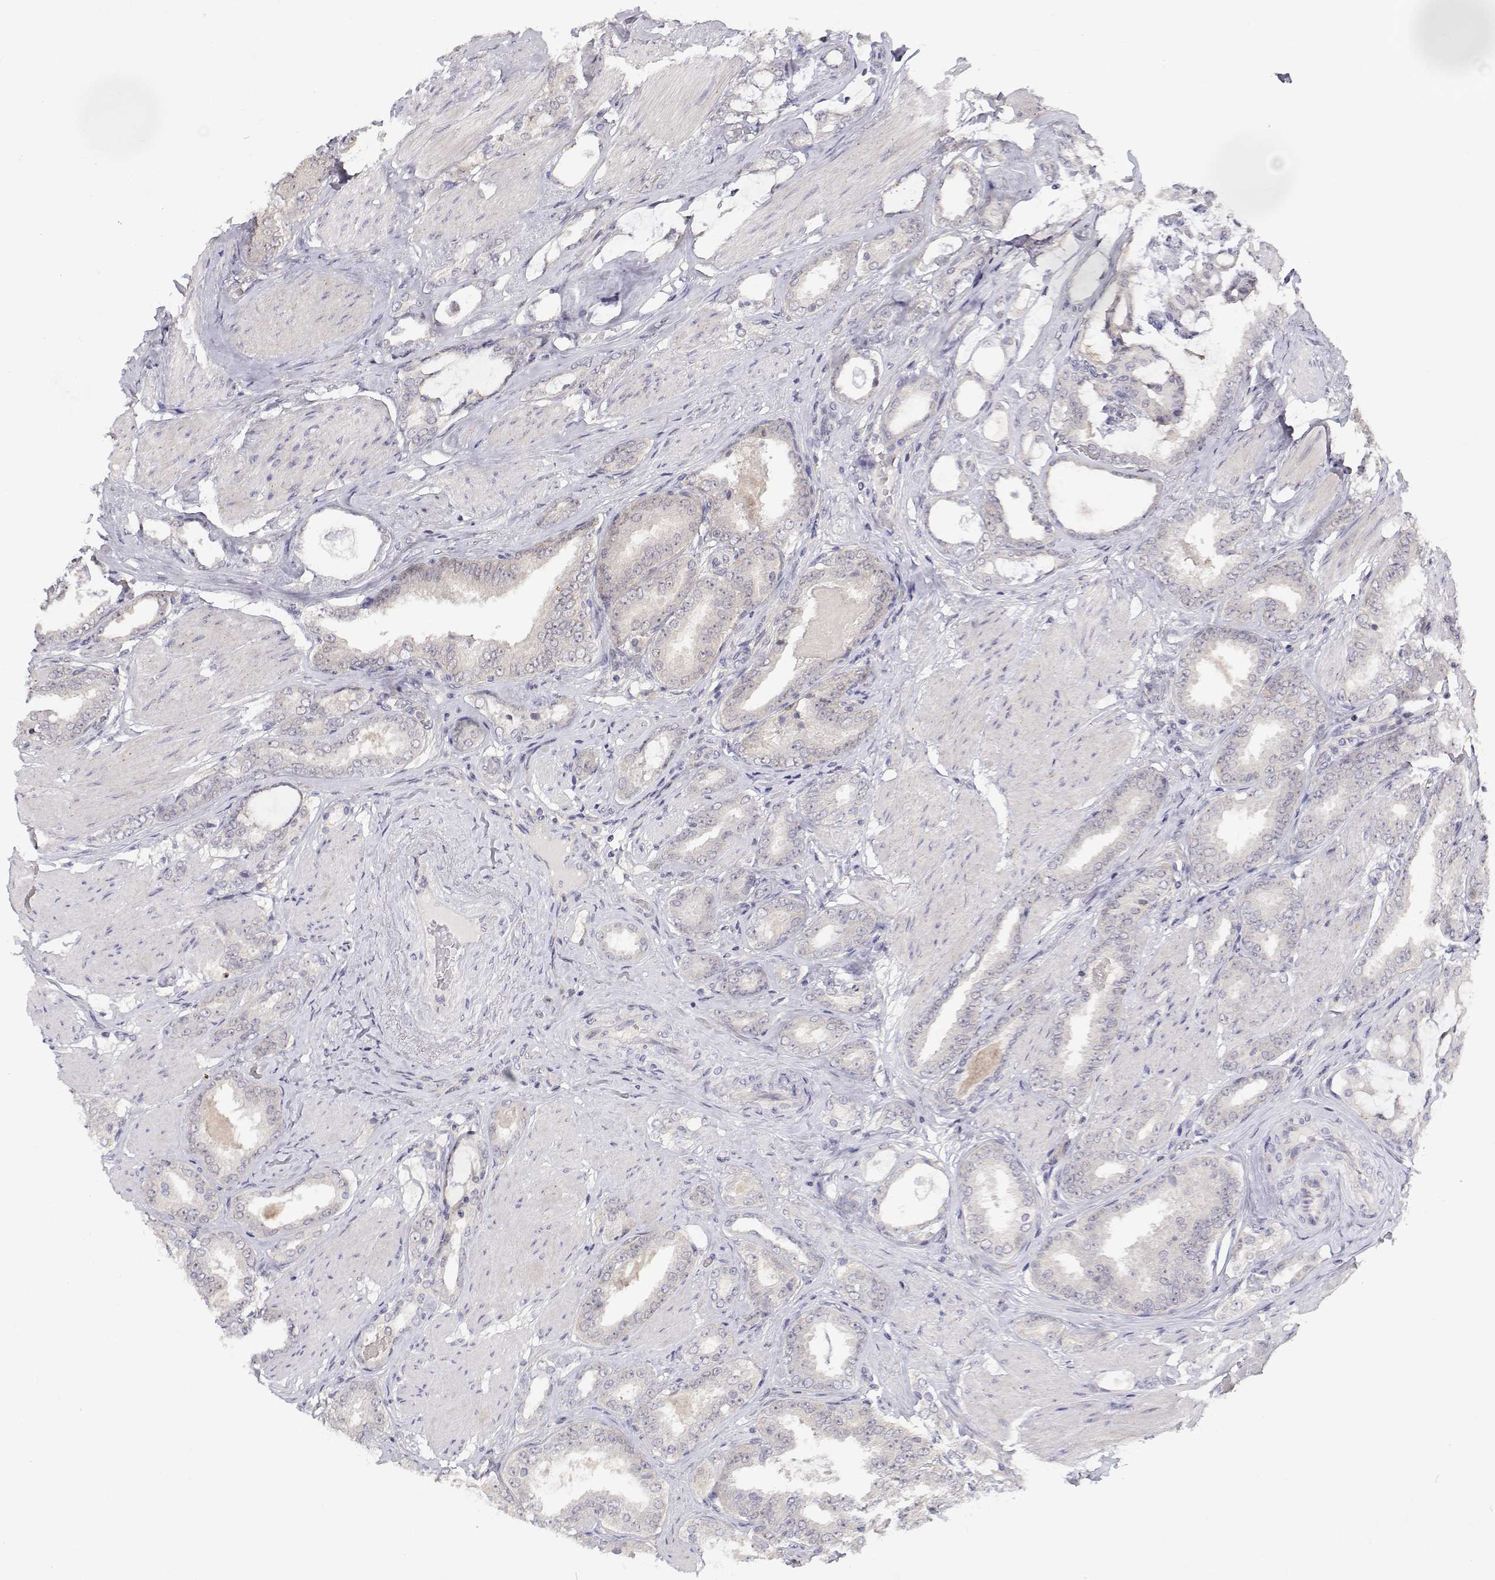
{"staining": {"intensity": "negative", "quantity": "none", "location": "none"}, "tissue": "prostate cancer", "cell_type": "Tumor cells", "image_type": "cancer", "snomed": [{"axis": "morphology", "description": "Adenocarcinoma, High grade"}, {"axis": "topography", "description": "Prostate"}], "caption": "Protein analysis of prostate high-grade adenocarcinoma shows no significant expression in tumor cells.", "gene": "MYPN", "patient": {"sex": "male", "age": 63}}